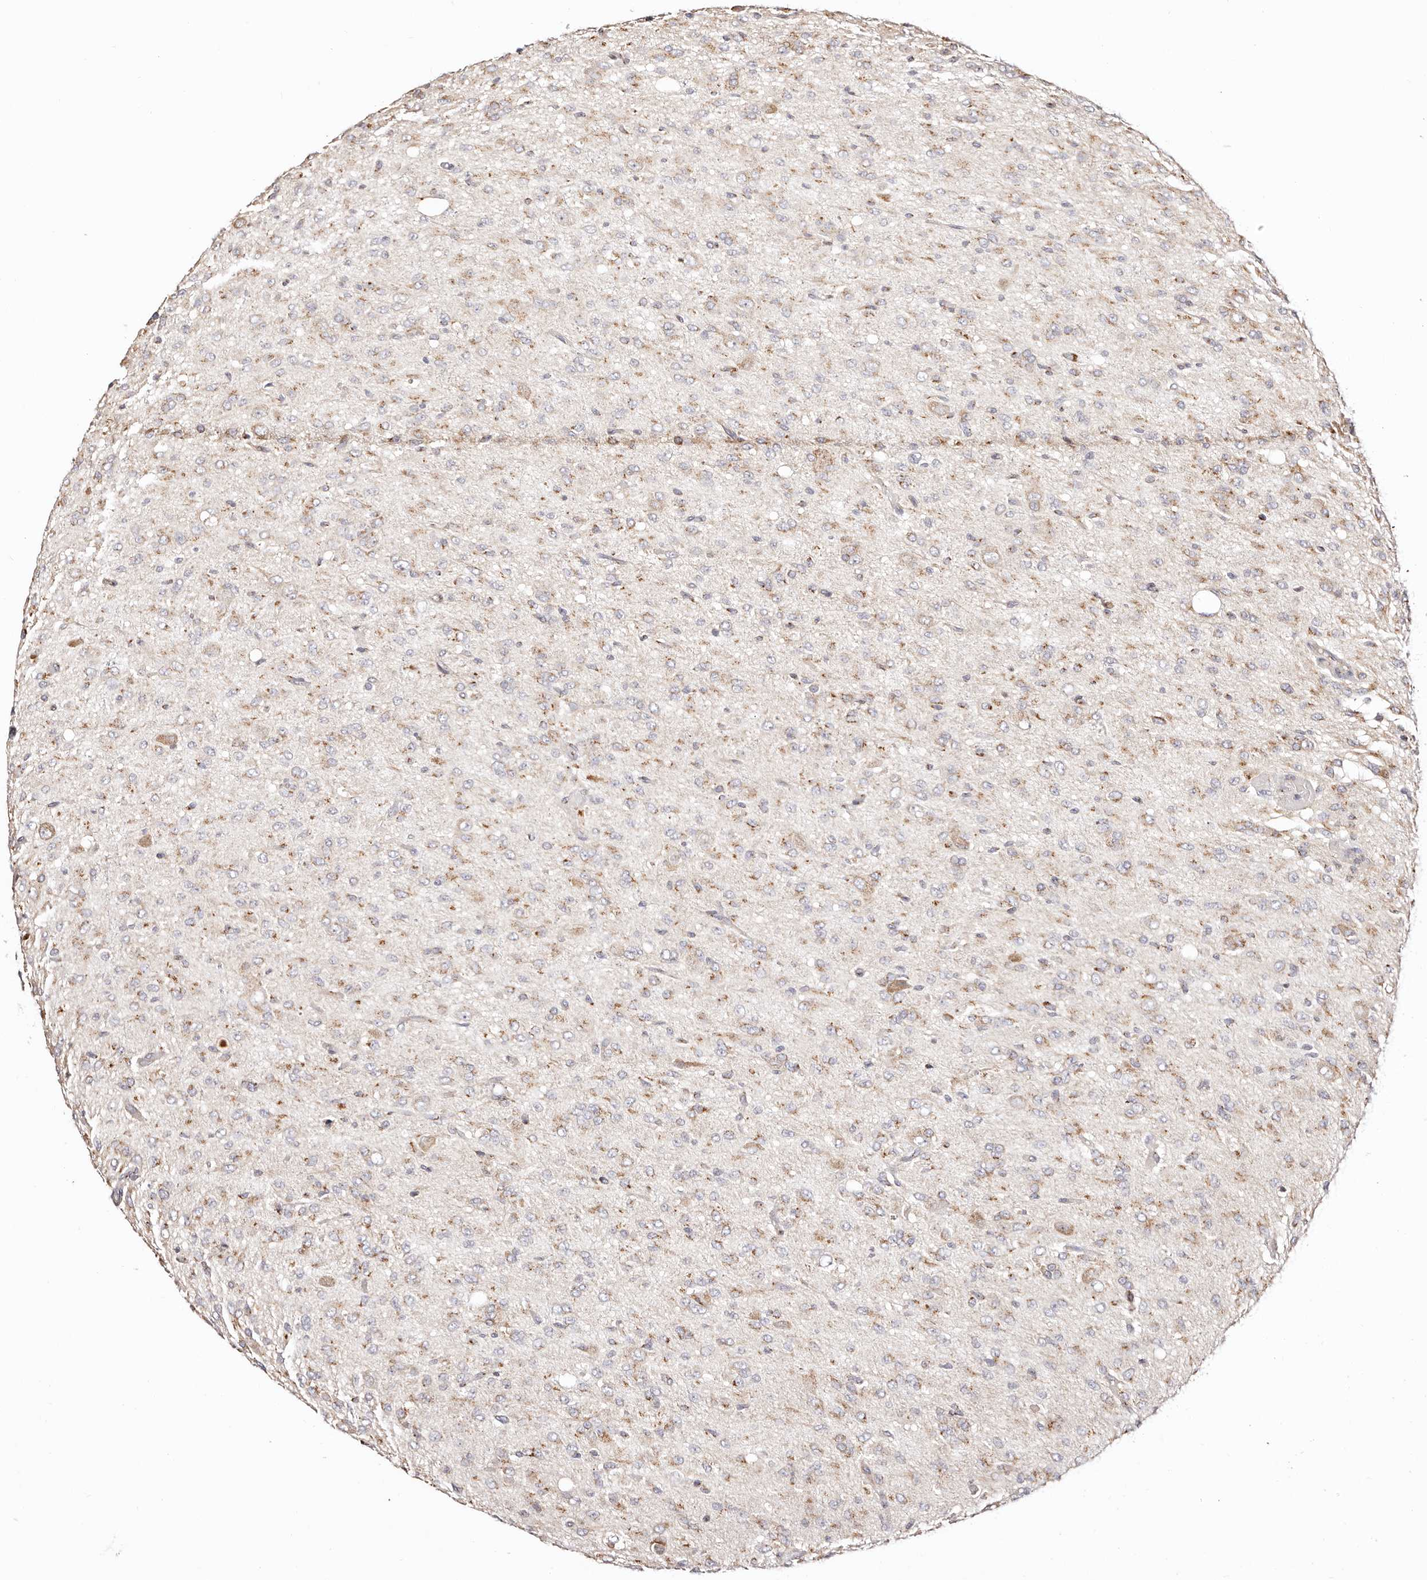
{"staining": {"intensity": "moderate", "quantity": "<25%", "location": "cytoplasmic/membranous"}, "tissue": "glioma", "cell_type": "Tumor cells", "image_type": "cancer", "snomed": [{"axis": "morphology", "description": "Glioma, malignant, High grade"}, {"axis": "topography", "description": "Brain"}], "caption": "An immunohistochemistry micrograph of neoplastic tissue is shown. Protein staining in brown highlights moderate cytoplasmic/membranous positivity in glioma within tumor cells. (DAB (3,3'-diaminobenzidine) IHC with brightfield microscopy, high magnification).", "gene": "MAPK6", "patient": {"sex": "female", "age": 59}}